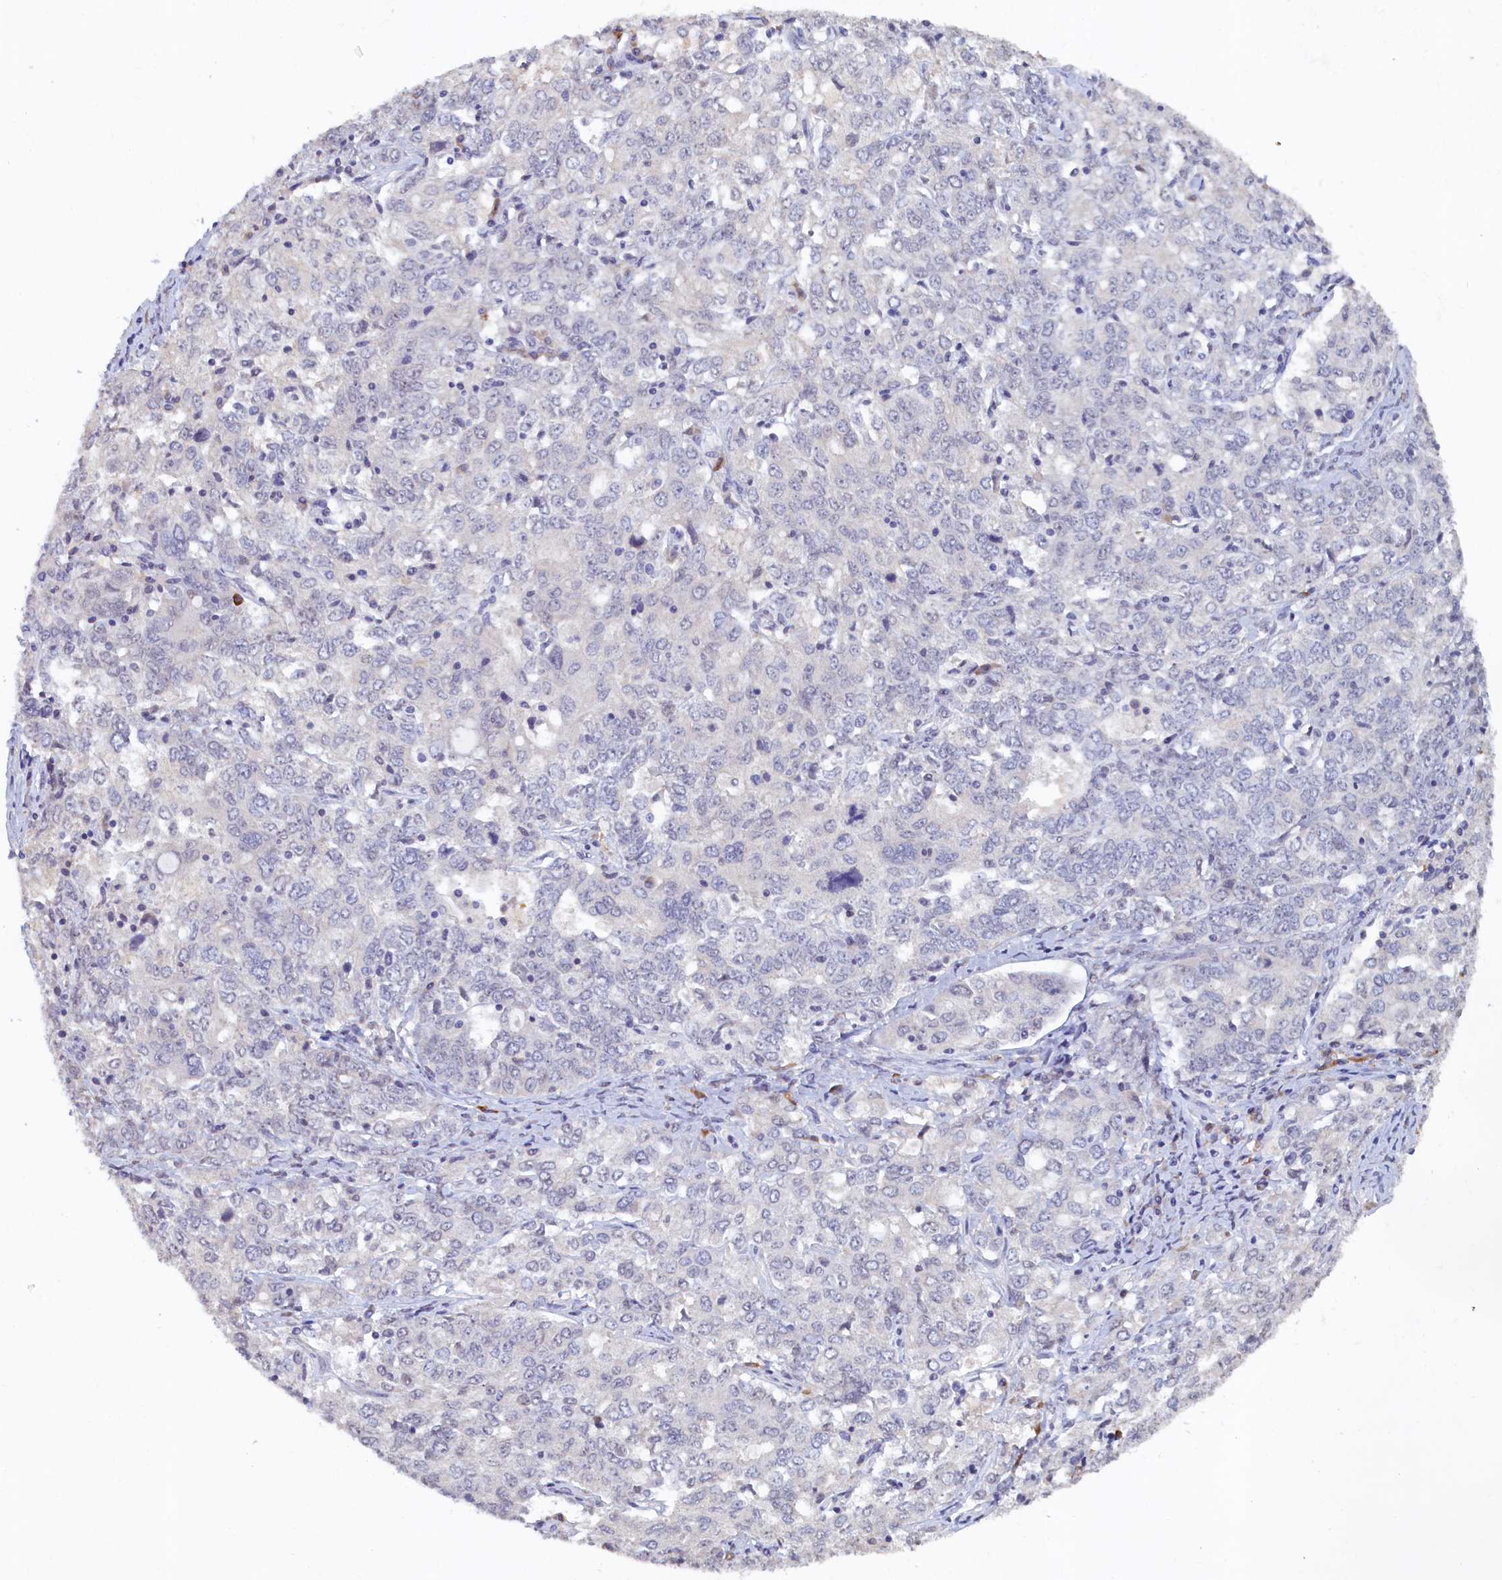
{"staining": {"intensity": "negative", "quantity": "none", "location": "none"}, "tissue": "ovarian cancer", "cell_type": "Tumor cells", "image_type": "cancer", "snomed": [{"axis": "morphology", "description": "Carcinoma, endometroid"}, {"axis": "topography", "description": "Ovary"}], "caption": "The micrograph shows no staining of tumor cells in ovarian cancer. (Stains: DAB IHC with hematoxylin counter stain, Microscopy: brightfield microscopy at high magnification).", "gene": "MOSPD3", "patient": {"sex": "female", "age": 62}}